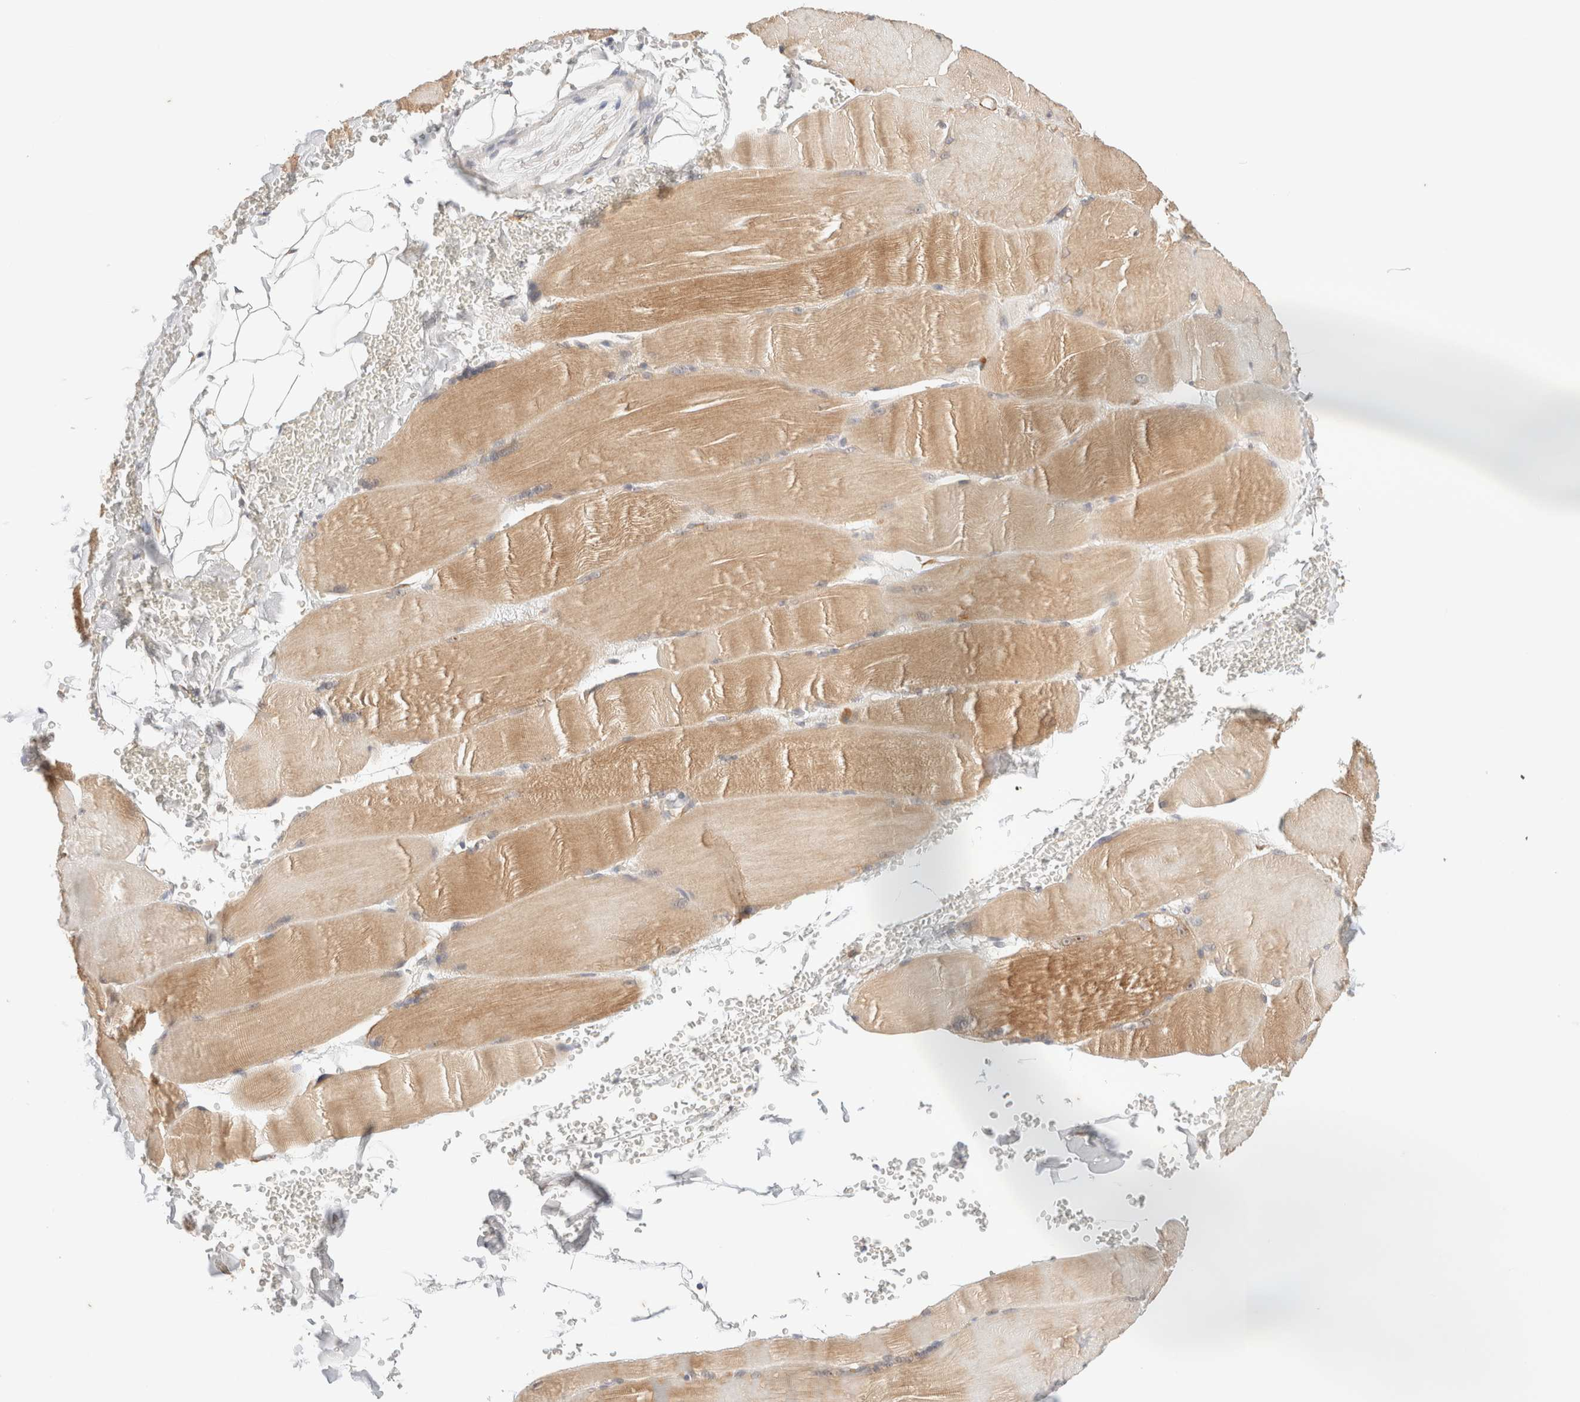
{"staining": {"intensity": "moderate", "quantity": ">75%", "location": "cytoplasmic/membranous"}, "tissue": "skeletal muscle", "cell_type": "Myocytes", "image_type": "normal", "snomed": [{"axis": "morphology", "description": "Normal tissue, NOS"}, {"axis": "topography", "description": "Skin"}, {"axis": "topography", "description": "Skeletal muscle"}], "caption": "The immunohistochemical stain highlights moderate cytoplasmic/membranous positivity in myocytes of unremarkable skeletal muscle. (Brightfield microscopy of DAB IHC at high magnification).", "gene": "RRP15", "patient": {"sex": "male", "age": 83}}